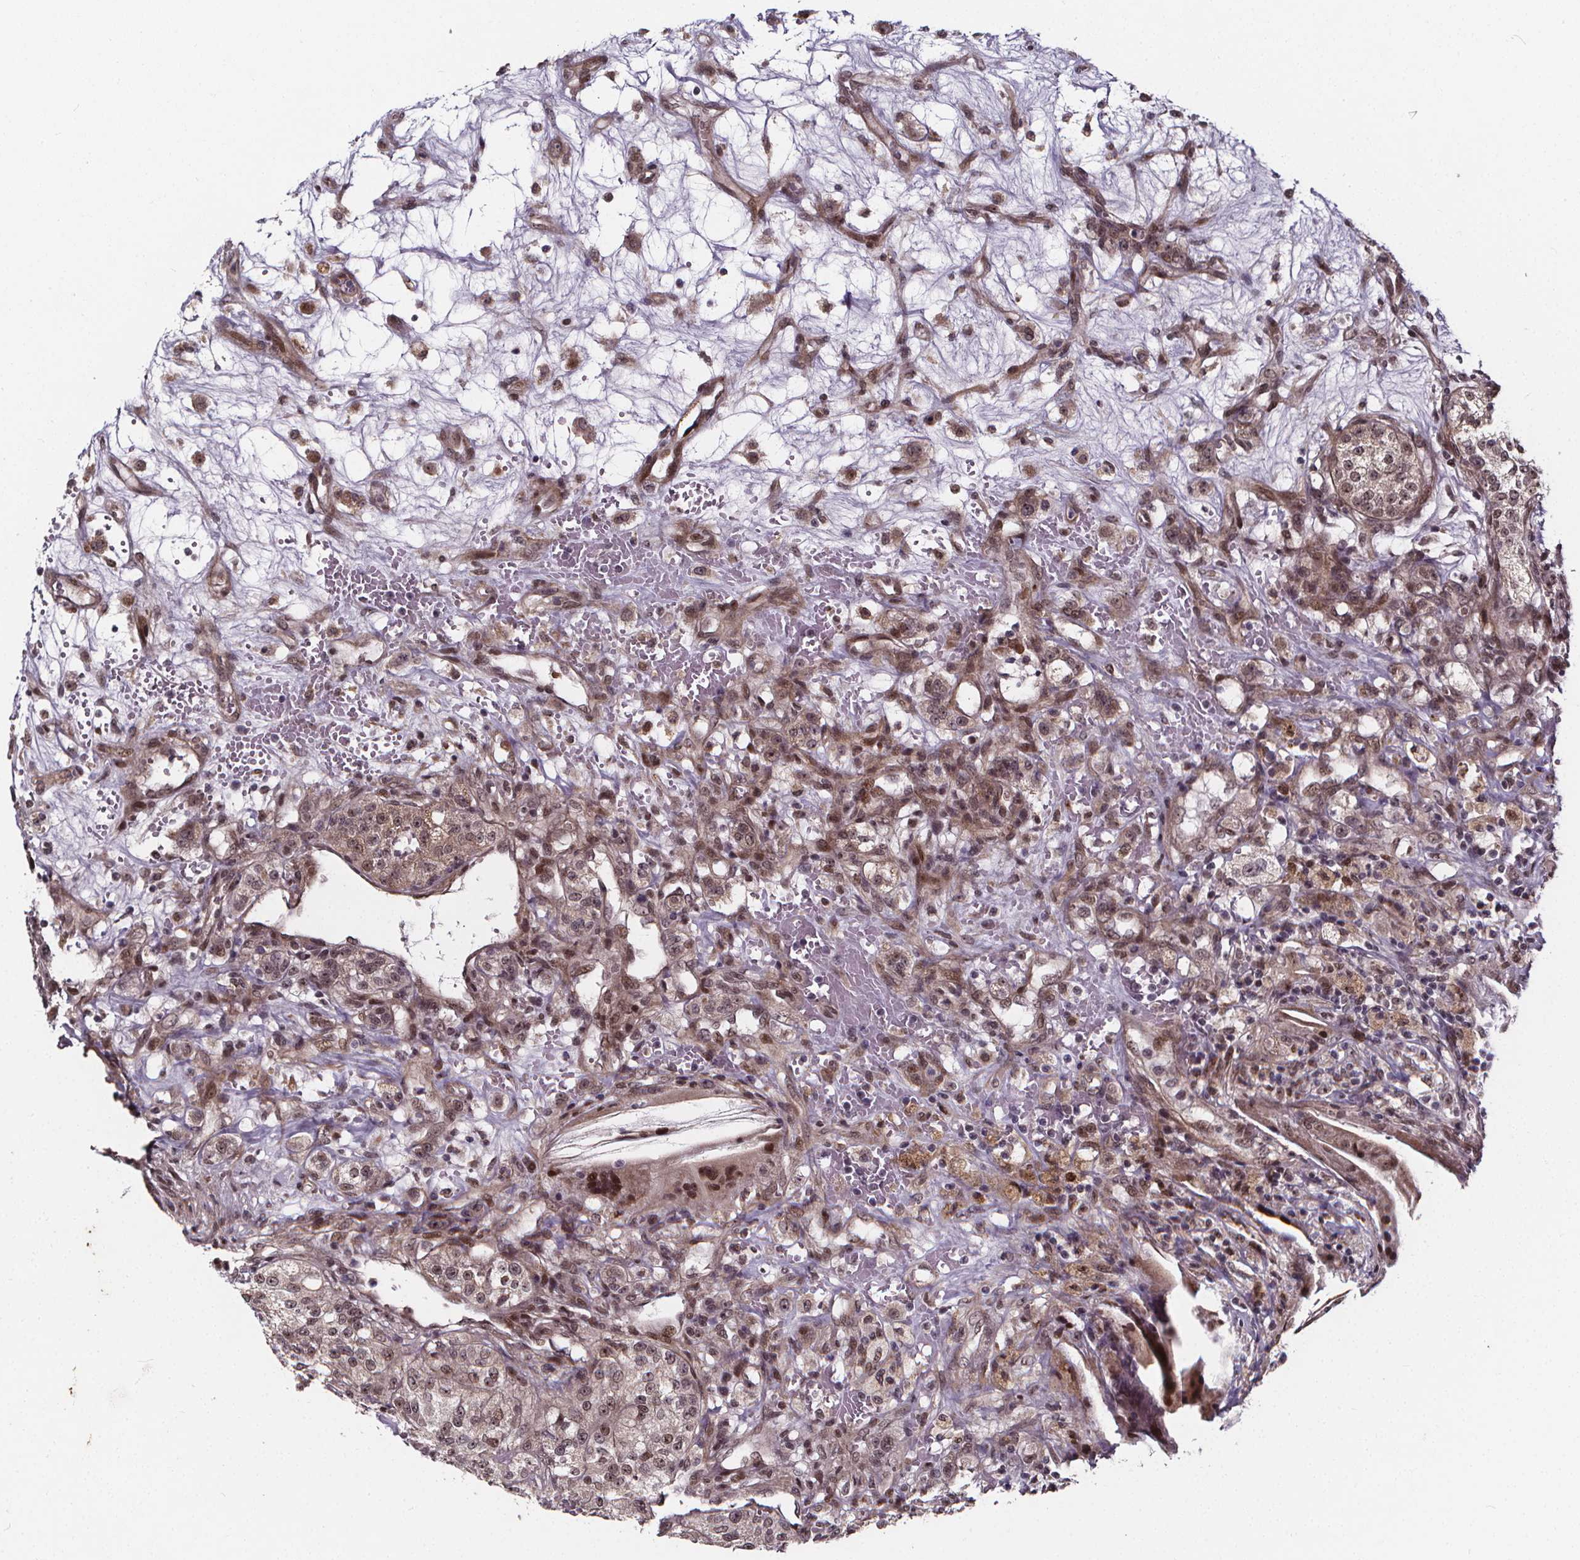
{"staining": {"intensity": "weak", "quantity": "25%-75%", "location": "nuclear"}, "tissue": "renal cancer", "cell_type": "Tumor cells", "image_type": "cancer", "snomed": [{"axis": "morphology", "description": "Adenocarcinoma, NOS"}, {"axis": "topography", "description": "Kidney"}], "caption": "Brown immunohistochemical staining in renal cancer (adenocarcinoma) reveals weak nuclear staining in approximately 25%-75% of tumor cells.", "gene": "DDIT3", "patient": {"sex": "female", "age": 63}}